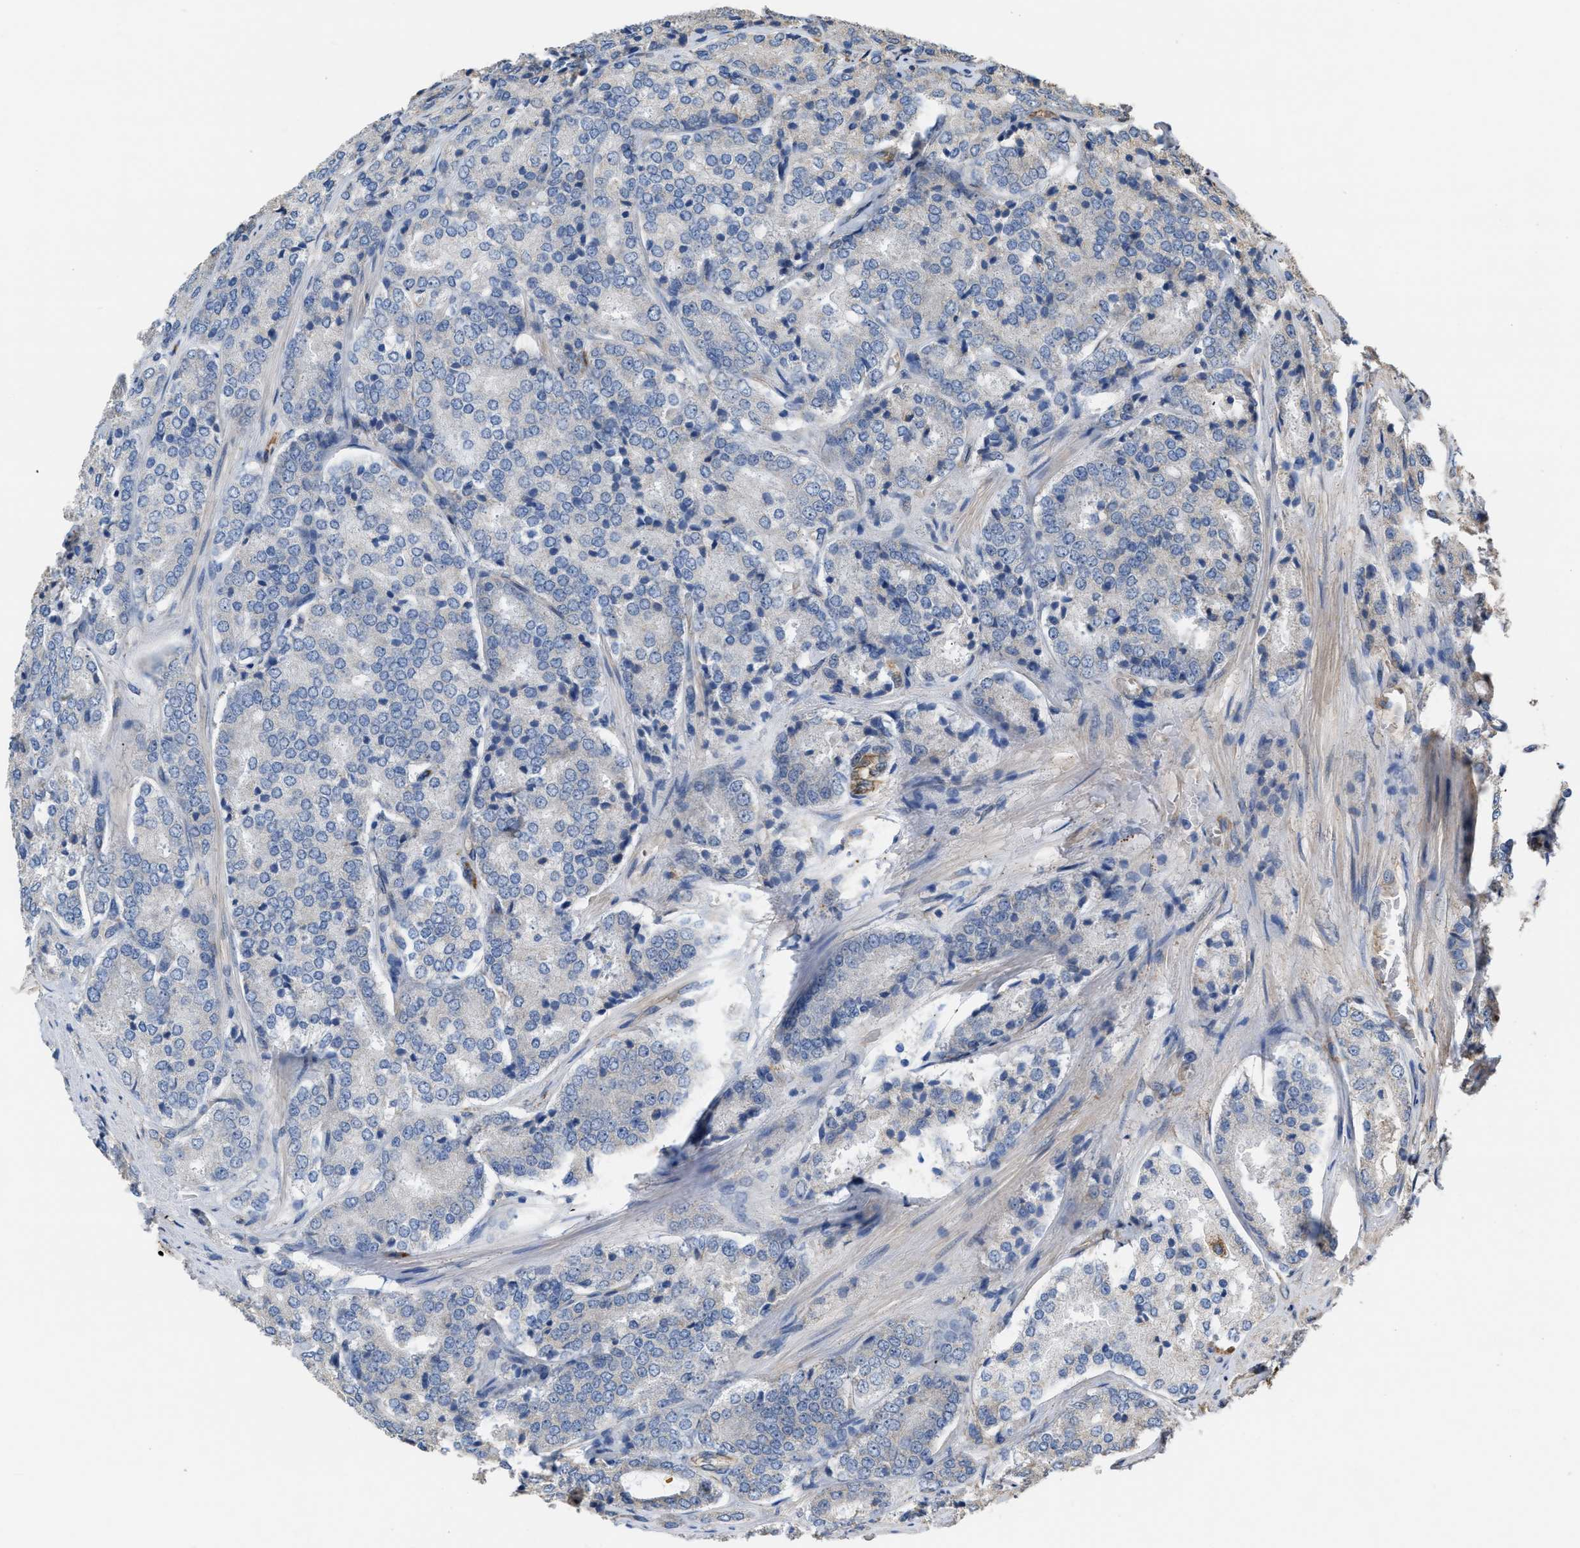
{"staining": {"intensity": "negative", "quantity": "none", "location": "none"}, "tissue": "prostate cancer", "cell_type": "Tumor cells", "image_type": "cancer", "snomed": [{"axis": "morphology", "description": "Adenocarcinoma, High grade"}, {"axis": "topography", "description": "Prostate"}], "caption": "A micrograph of human prostate high-grade adenocarcinoma is negative for staining in tumor cells.", "gene": "SLC4A11", "patient": {"sex": "male", "age": 65}}